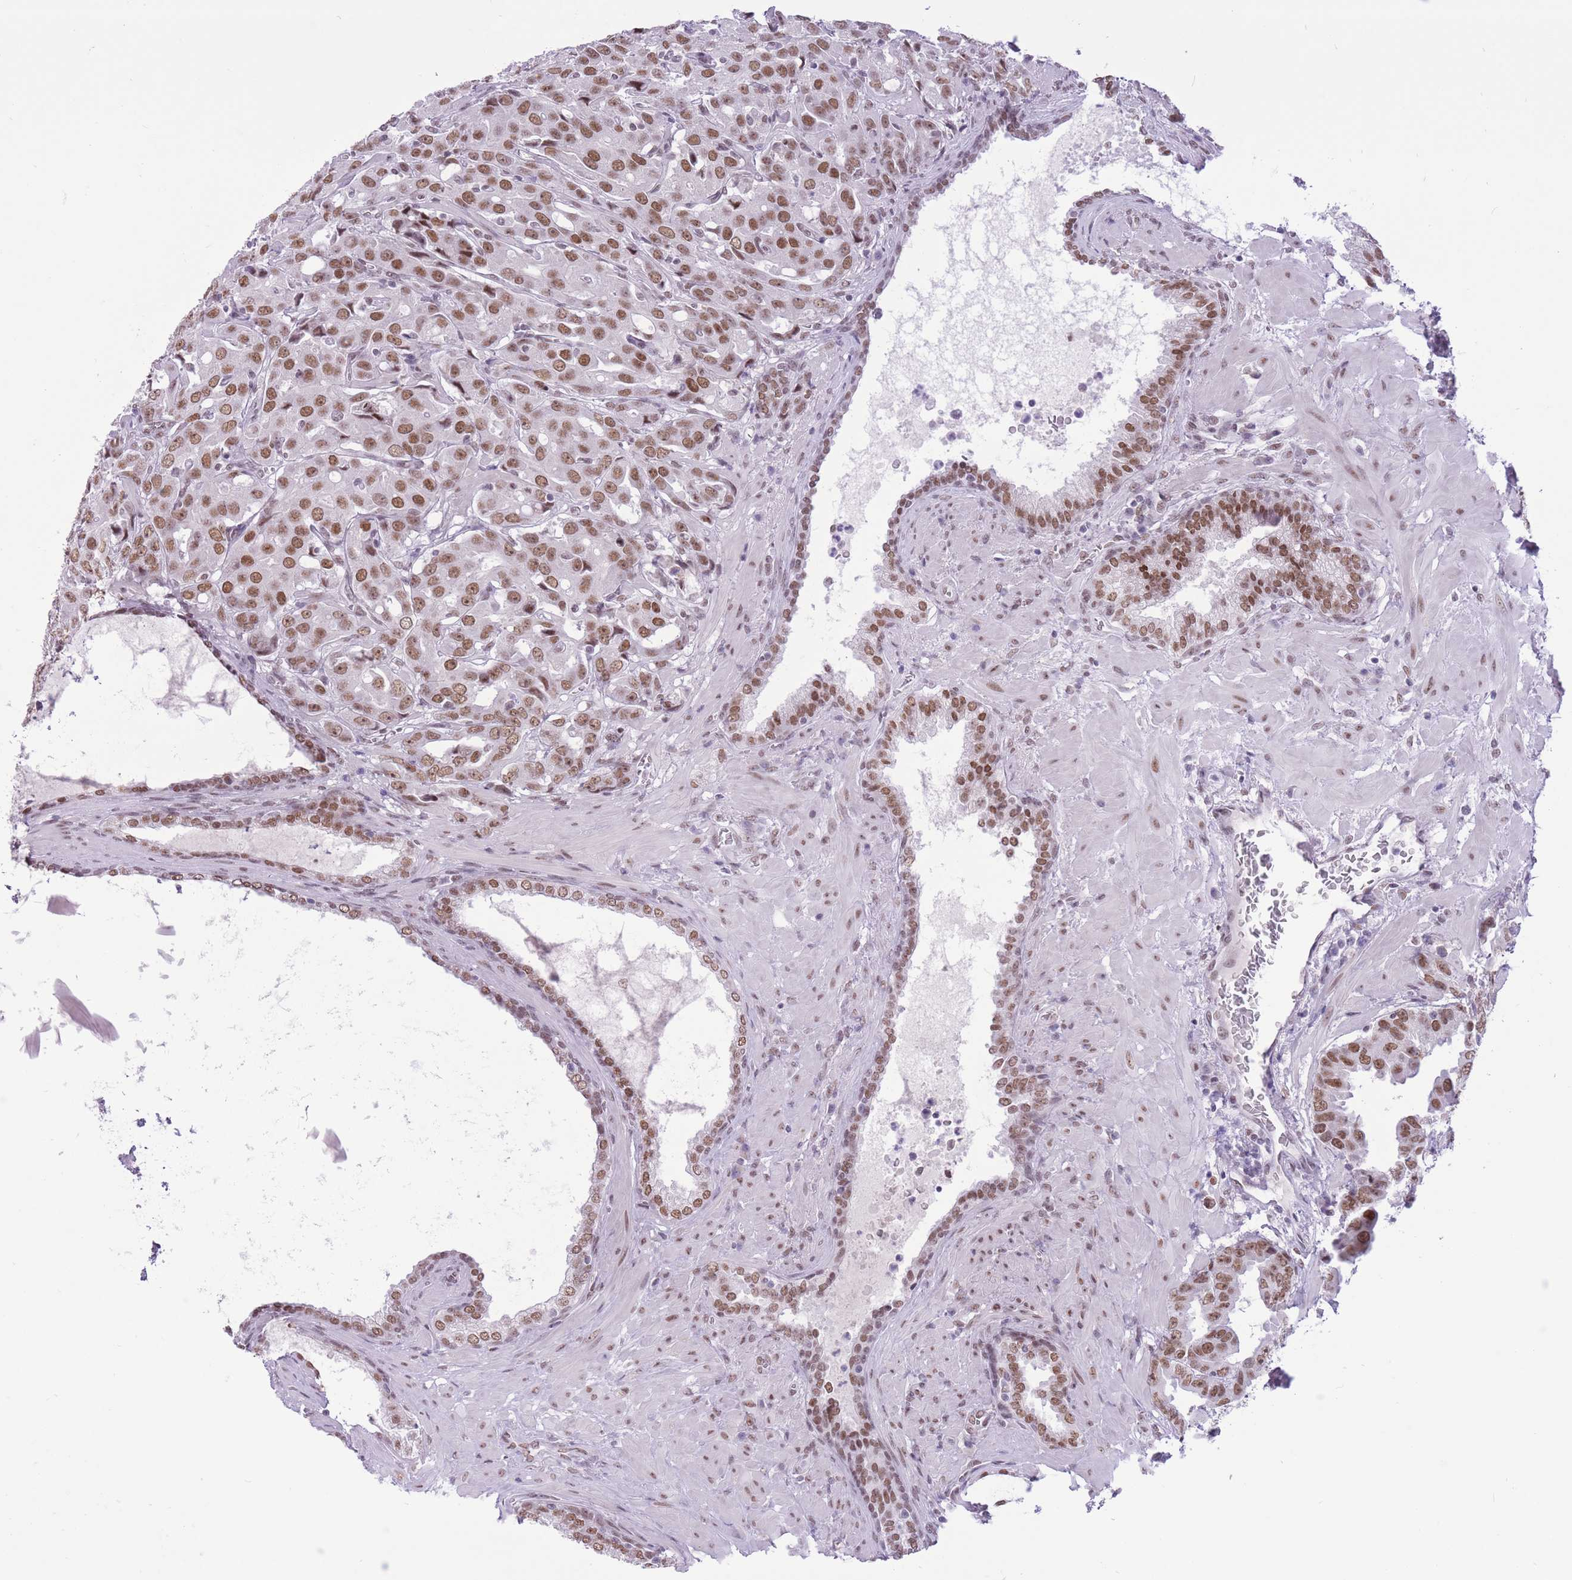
{"staining": {"intensity": "moderate", "quantity": ">75%", "location": "nuclear"}, "tissue": "prostate cancer", "cell_type": "Tumor cells", "image_type": "cancer", "snomed": [{"axis": "morphology", "description": "Adenocarcinoma, High grade"}, {"axis": "topography", "description": "Prostate"}], "caption": "Moderate nuclear expression is present in about >75% of tumor cells in prostate high-grade adenocarcinoma.", "gene": "ZBED5", "patient": {"sex": "male", "age": 68}}